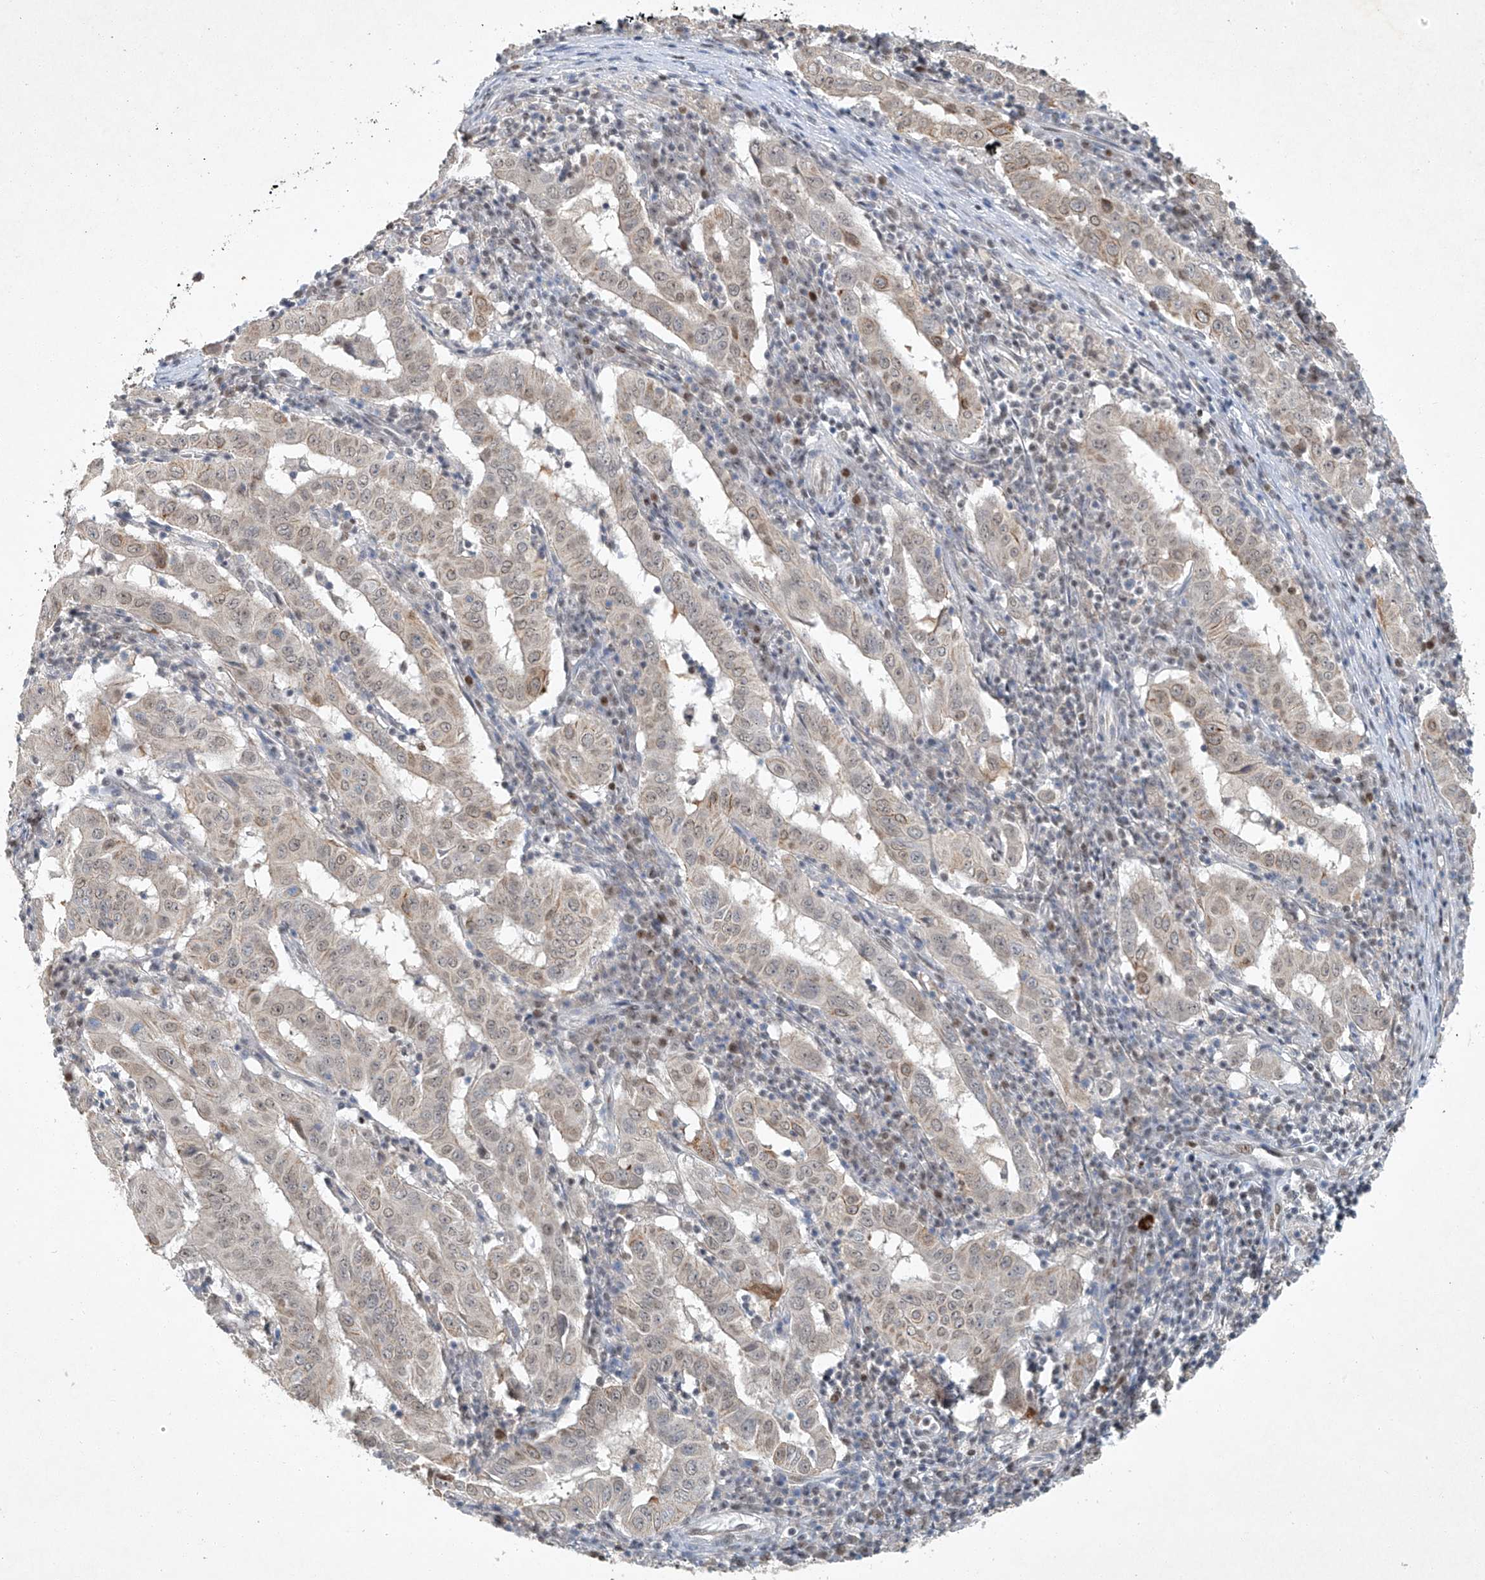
{"staining": {"intensity": "weak", "quantity": "<25%", "location": "cytoplasmic/membranous"}, "tissue": "pancreatic cancer", "cell_type": "Tumor cells", "image_type": "cancer", "snomed": [{"axis": "morphology", "description": "Adenocarcinoma, NOS"}, {"axis": "topography", "description": "Pancreas"}], "caption": "There is no significant staining in tumor cells of adenocarcinoma (pancreatic).", "gene": "TAF8", "patient": {"sex": "male", "age": 63}}